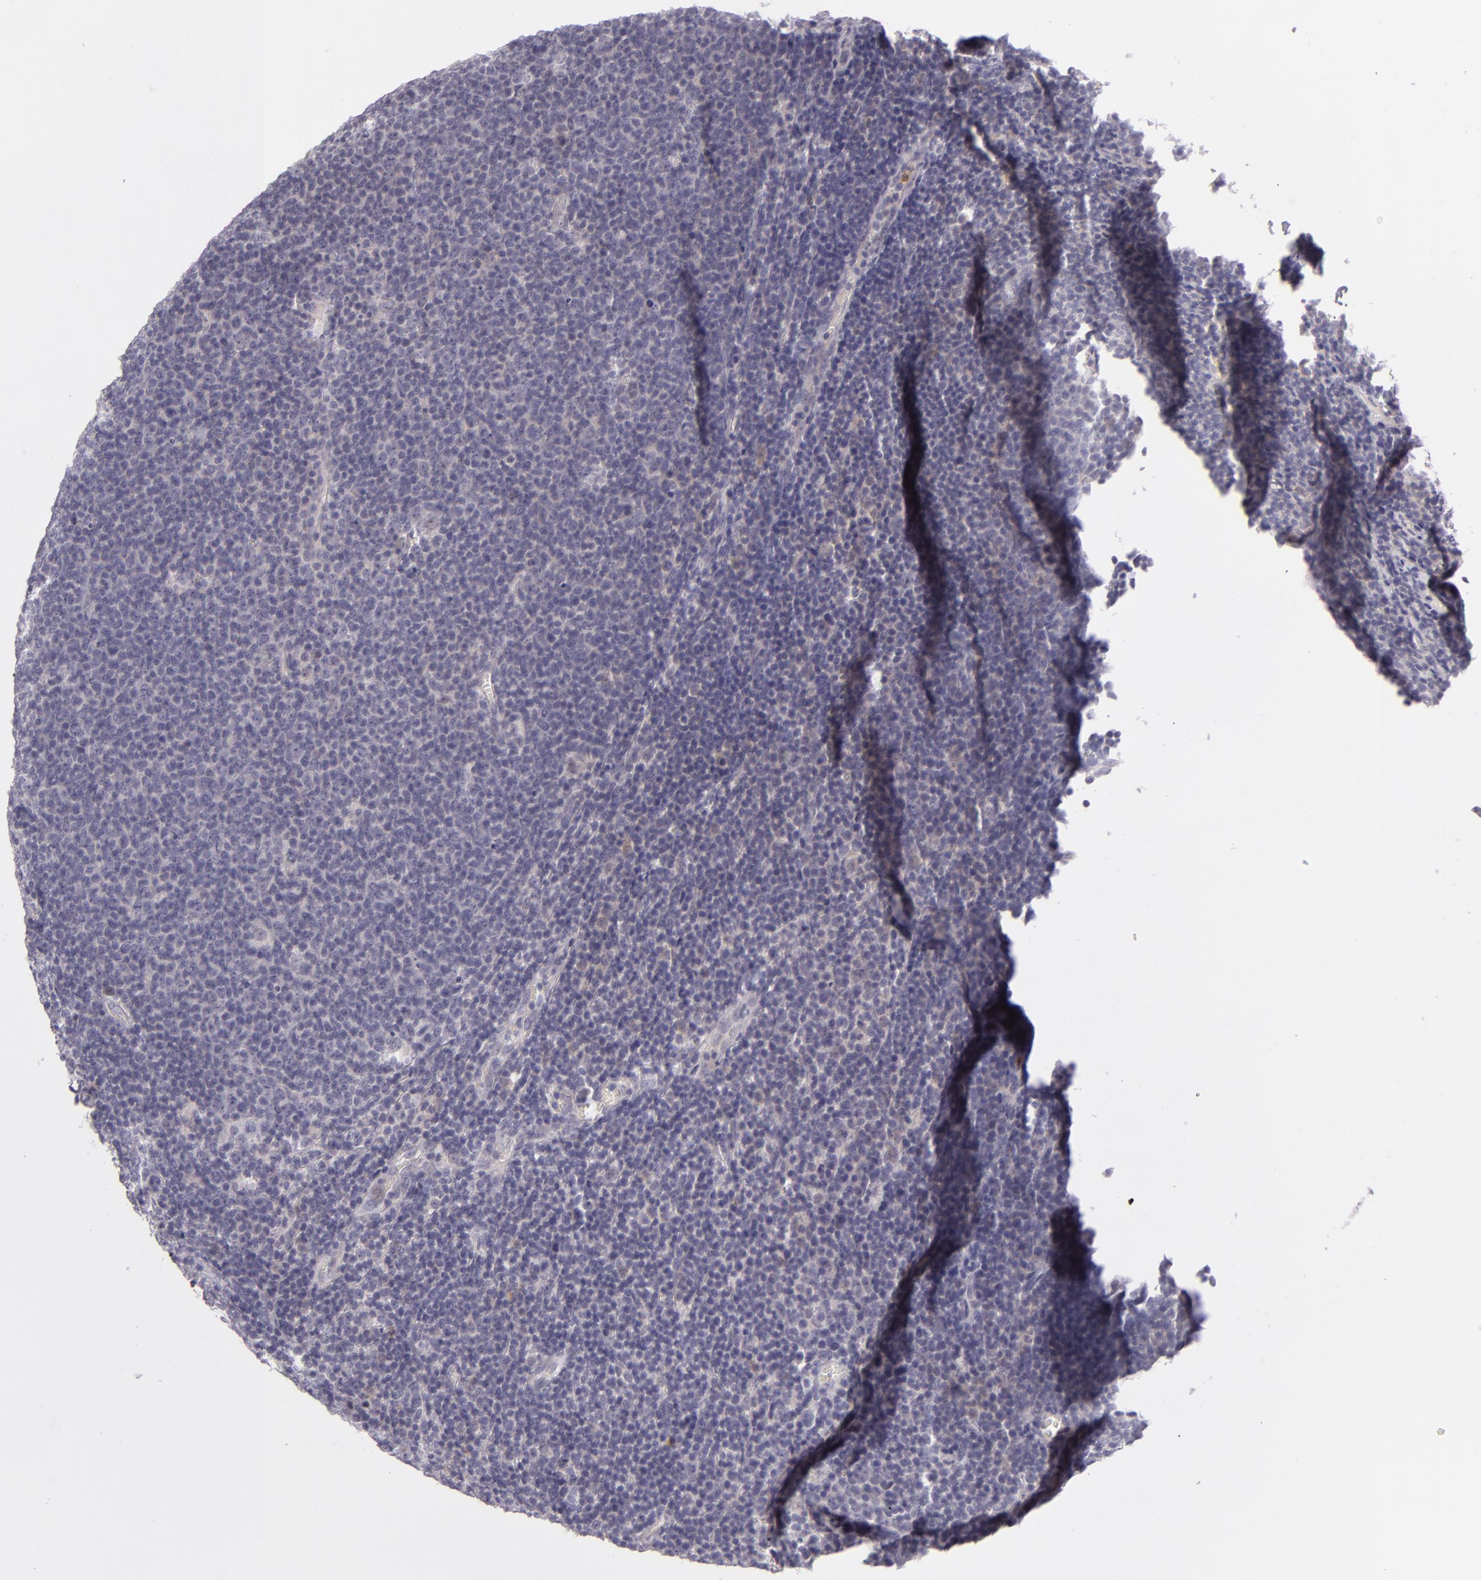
{"staining": {"intensity": "negative", "quantity": "none", "location": "none"}, "tissue": "lymphoma", "cell_type": "Tumor cells", "image_type": "cancer", "snomed": [{"axis": "morphology", "description": "Malignant lymphoma, non-Hodgkin's type, Low grade"}, {"axis": "topography", "description": "Lymph node"}], "caption": "Immunohistochemical staining of lymphoma exhibits no significant staining in tumor cells. (Brightfield microscopy of DAB immunohistochemistry at high magnification).", "gene": "FAM181A", "patient": {"sex": "male", "age": 74}}